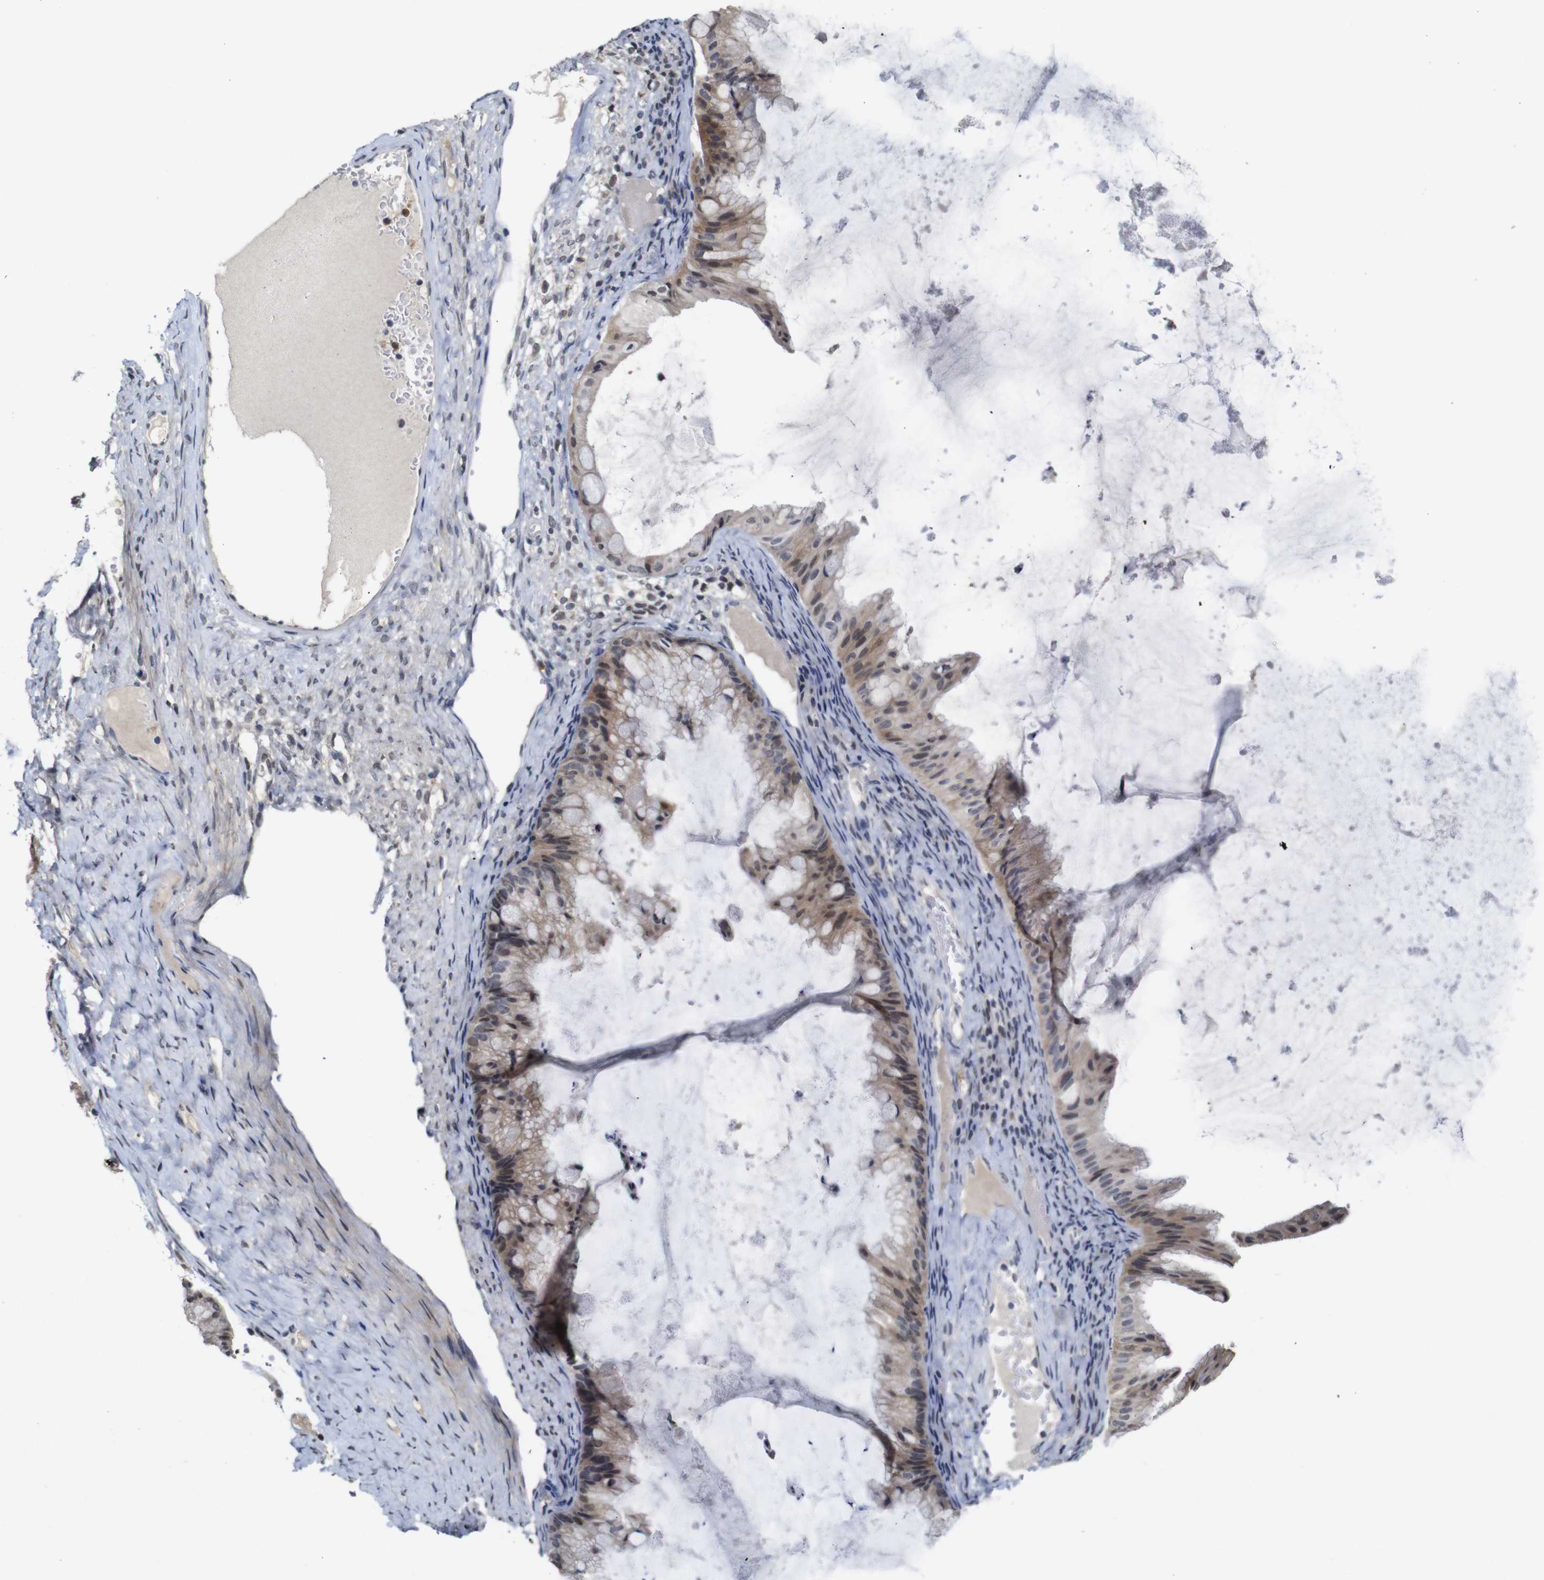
{"staining": {"intensity": "moderate", "quantity": ">75%", "location": "cytoplasmic/membranous"}, "tissue": "ovarian cancer", "cell_type": "Tumor cells", "image_type": "cancer", "snomed": [{"axis": "morphology", "description": "Cystadenocarcinoma, mucinous, NOS"}, {"axis": "topography", "description": "Ovary"}], "caption": "IHC histopathology image of human mucinous cystadenocarcinoma (ovarian) stained for a protein (brown), which demonstrates medium levels of moderate cytoplasmic/membranous staining in approximately >75% of tumor cells.", "gene": "NTRK3", "patient": {"sex": "female", "age": 61}}